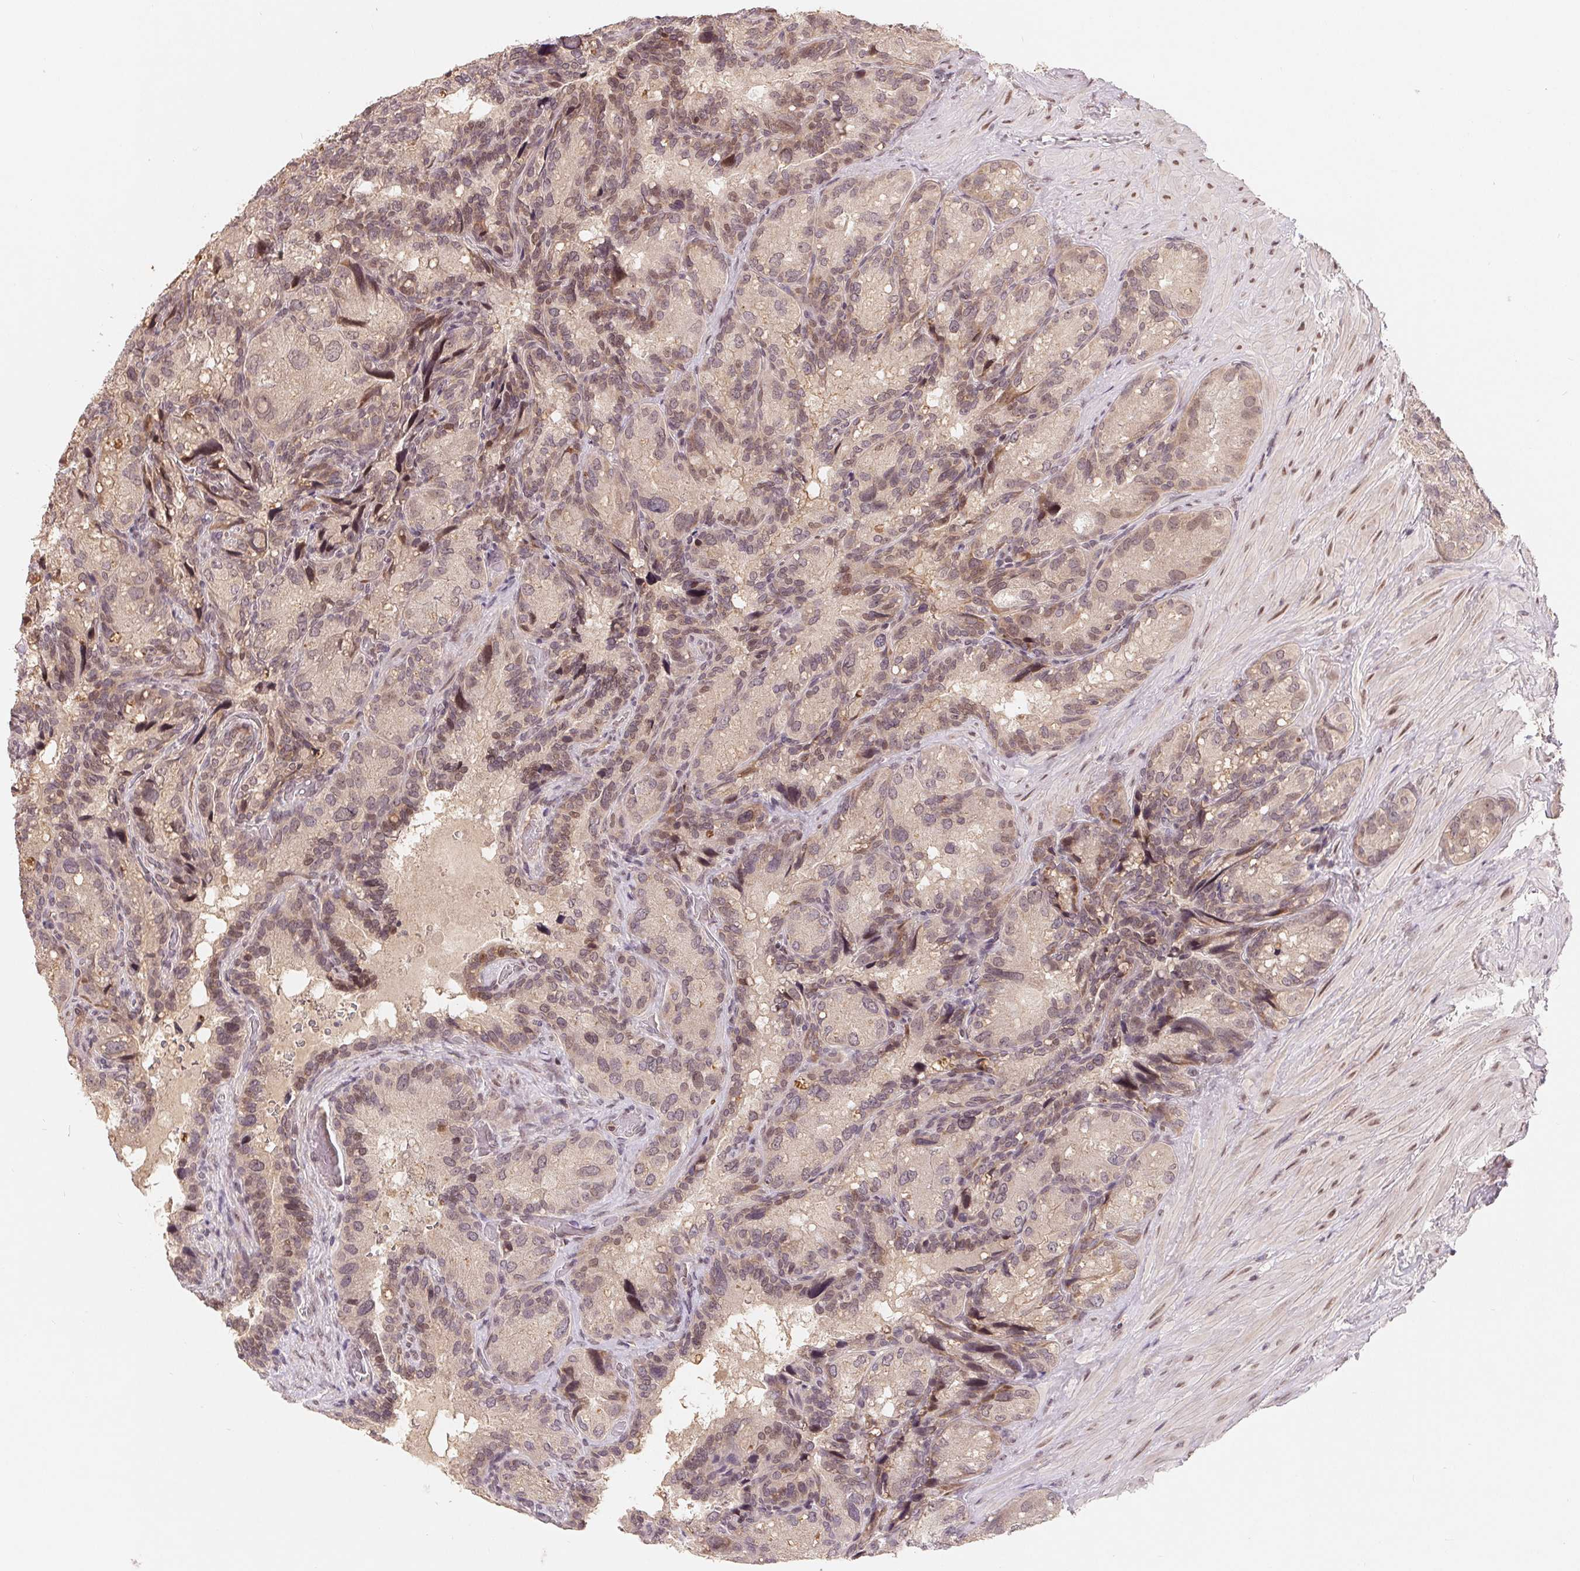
{"staining": {"intensity": "negative", "quantity": "none", "location": "none"}, "tissue": "seminal vesicle", "cell_type": "Glandular cells", "image_type": "normal", "snomed": [{"axis": "morphology", "description": "Normal tissue, NOS"}, {"axis": "topography", "description": "Seminal veicle"}], "caption": "High power microscopy histopathology image of an IHC image of normal seminal vesicle, revealing no significant expression in glandular cells.", "gene": "HMGN3", "patient": {"sex": "male", "age": 60}}